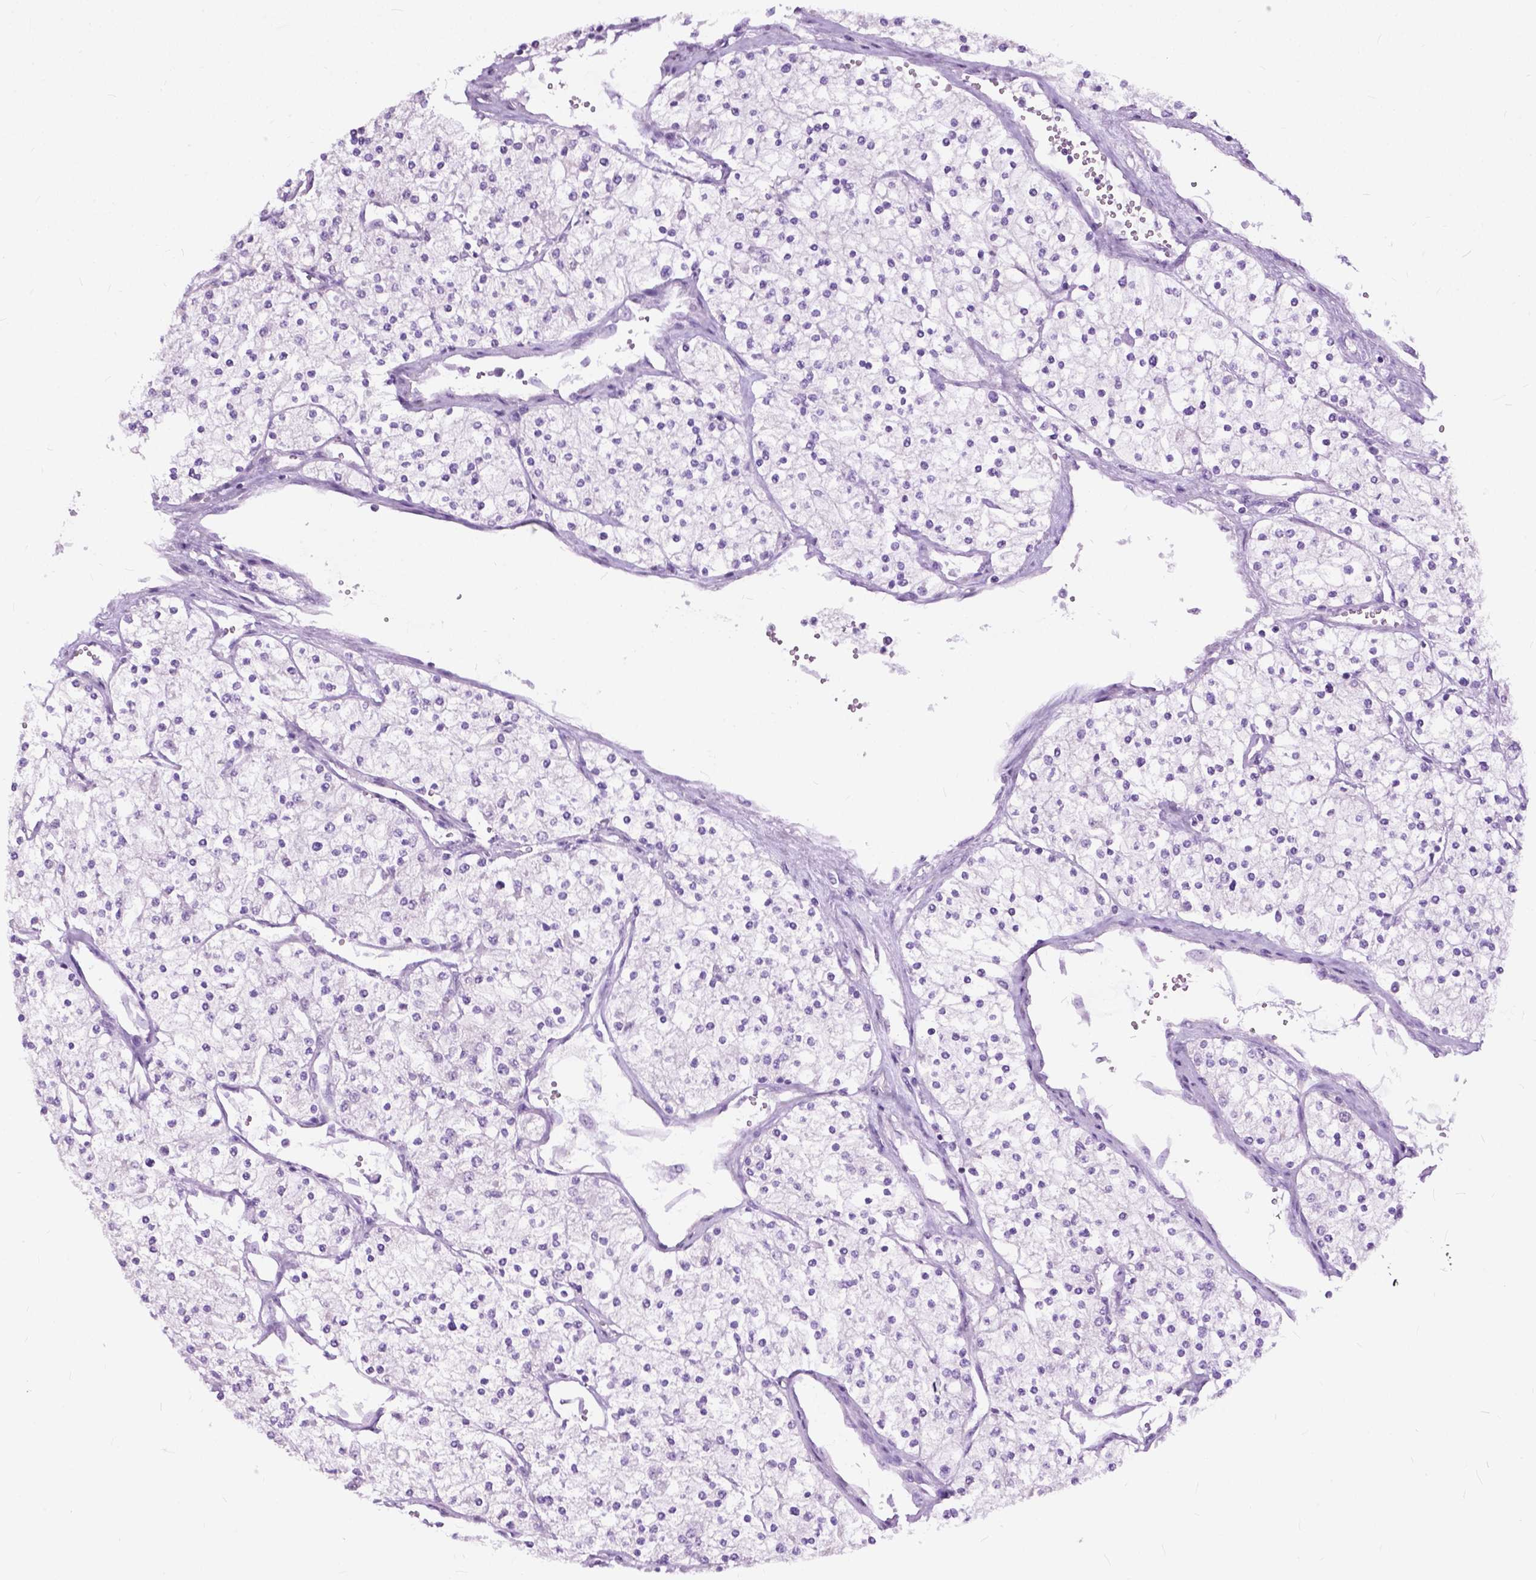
{"staining": {"intensity": "negative", "quantity": "none", "location": "none"}, "tissue": "renal cancer", "cell_type": "Tumor cells", "image_type": "cancer", "snomed": [{"axis": "morphology", "description": "Adenocarcinoma, NOS"}, {"axis": "topography", "description": "Kidney"}], "caption": "The image demonstrates no significant staining in tumor cells of renal adenocarcinoma.", "gene": "GPR37L1", "patient": {"sex": "male", "age": 80}}